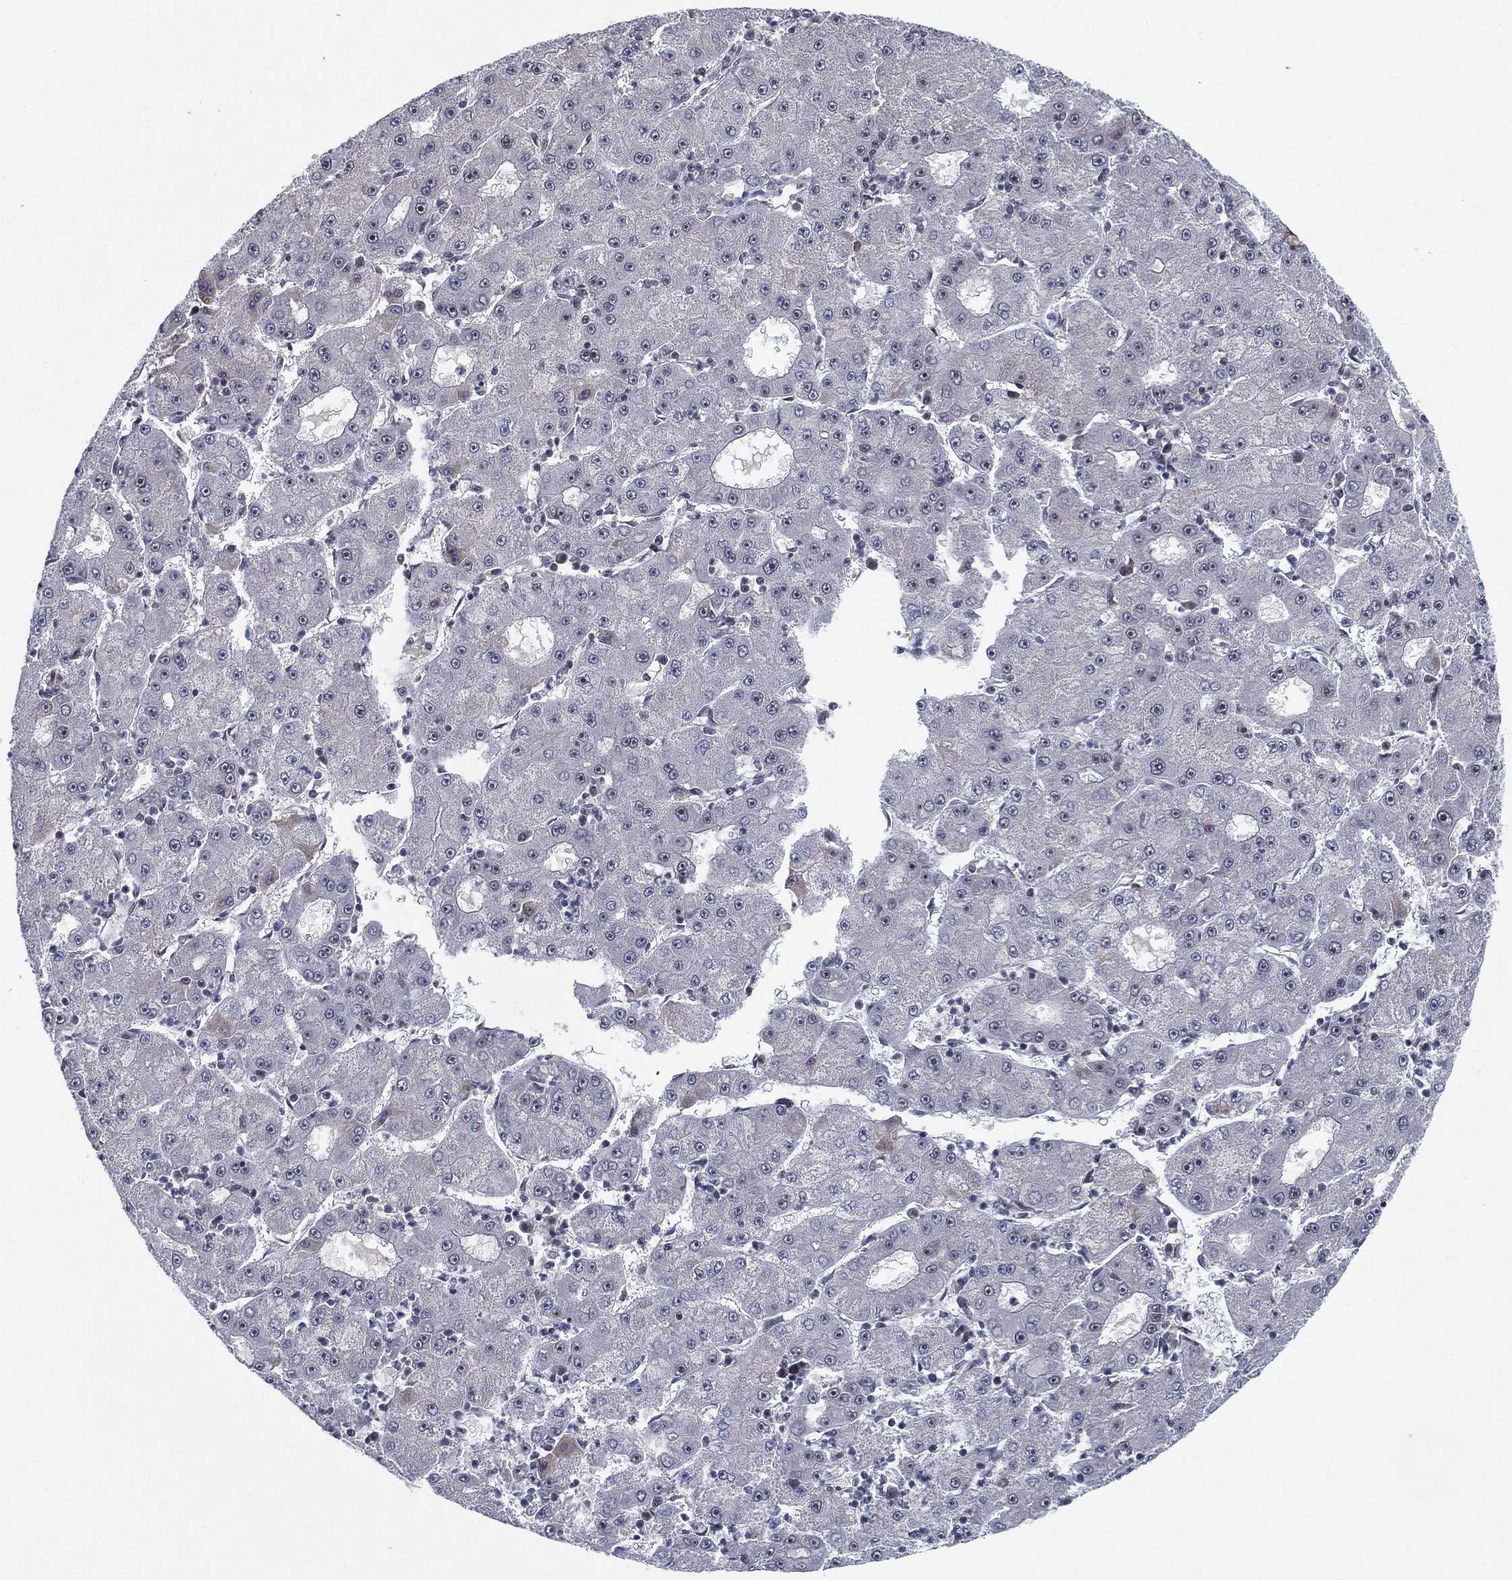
{"staining": {"intensity": "negative", "quantity": "none", "location": "none"}, "tissue": "liver cancer", "cell_type": "Tumor cells", "image_type": "cancer", "snomed": [{"axis": "morphology", "description": "Carcinoma, Hepatocellular, NOS"}, {"axis": "topography", "description": "Liver"}], "caption": "Hepatocellular carcinoma (liver) was stained to show a protein in brown. There is no significant expression in tumor cells.", "gene": "DGCR8", "patient": {"sex": "male", "age": 73}}